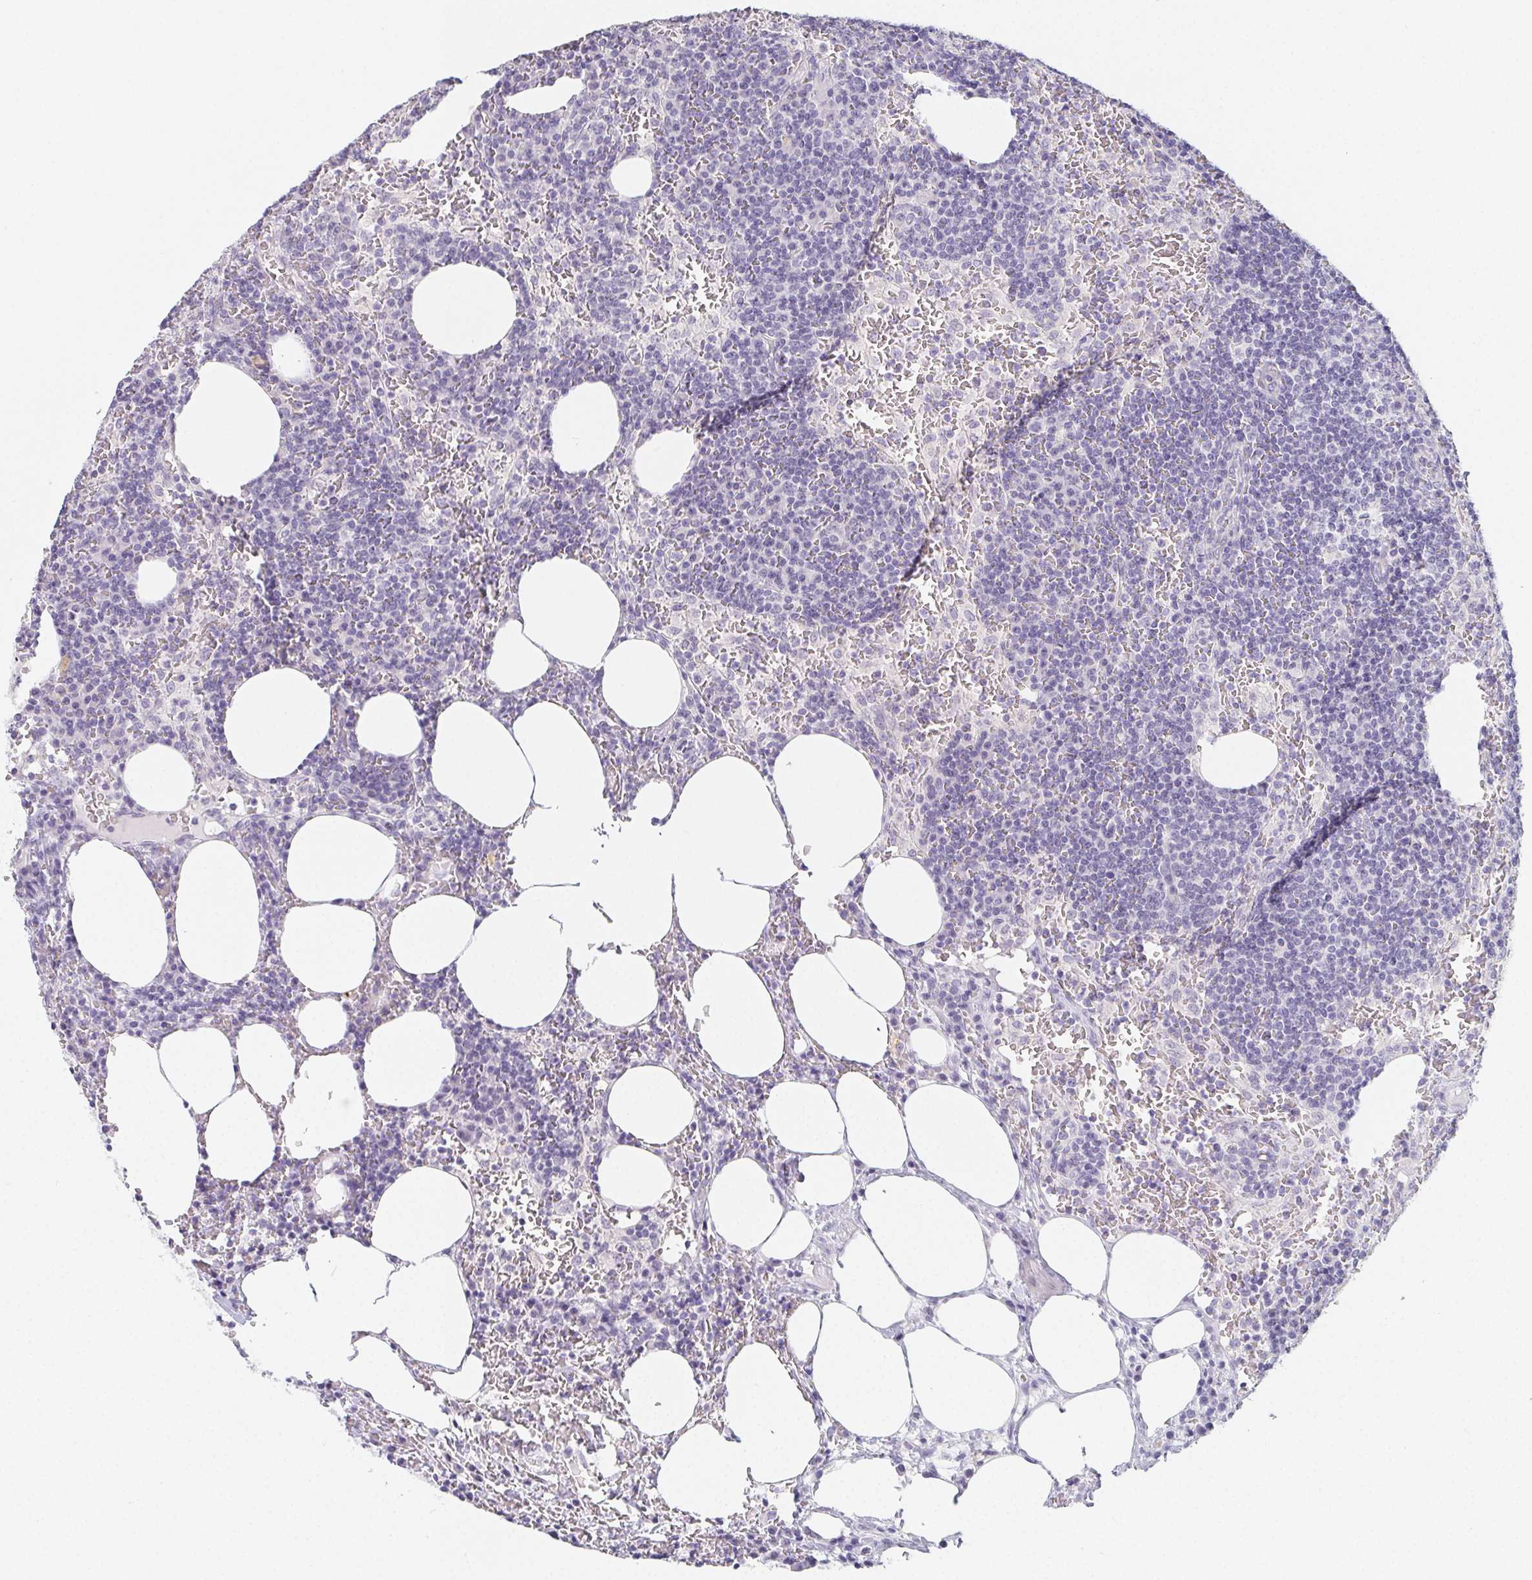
{"staining": {"intensity": "negative", "quantity": "none", "location": "none"}, "tissue": "lymph node", "cell_type": "Germinal center cells", "image_type": "normal", "snomed": [{"axis": "morphology", "description": "Normal tissue, NOS"}, {"axis": "topography", "description": "Lymph node"}], "caption": "Germinal center cells show no significant protein expression in unremarkable lymph node.", "gene": "GLIPR1L1", "patient": {"sex": "male", "age": 67}}